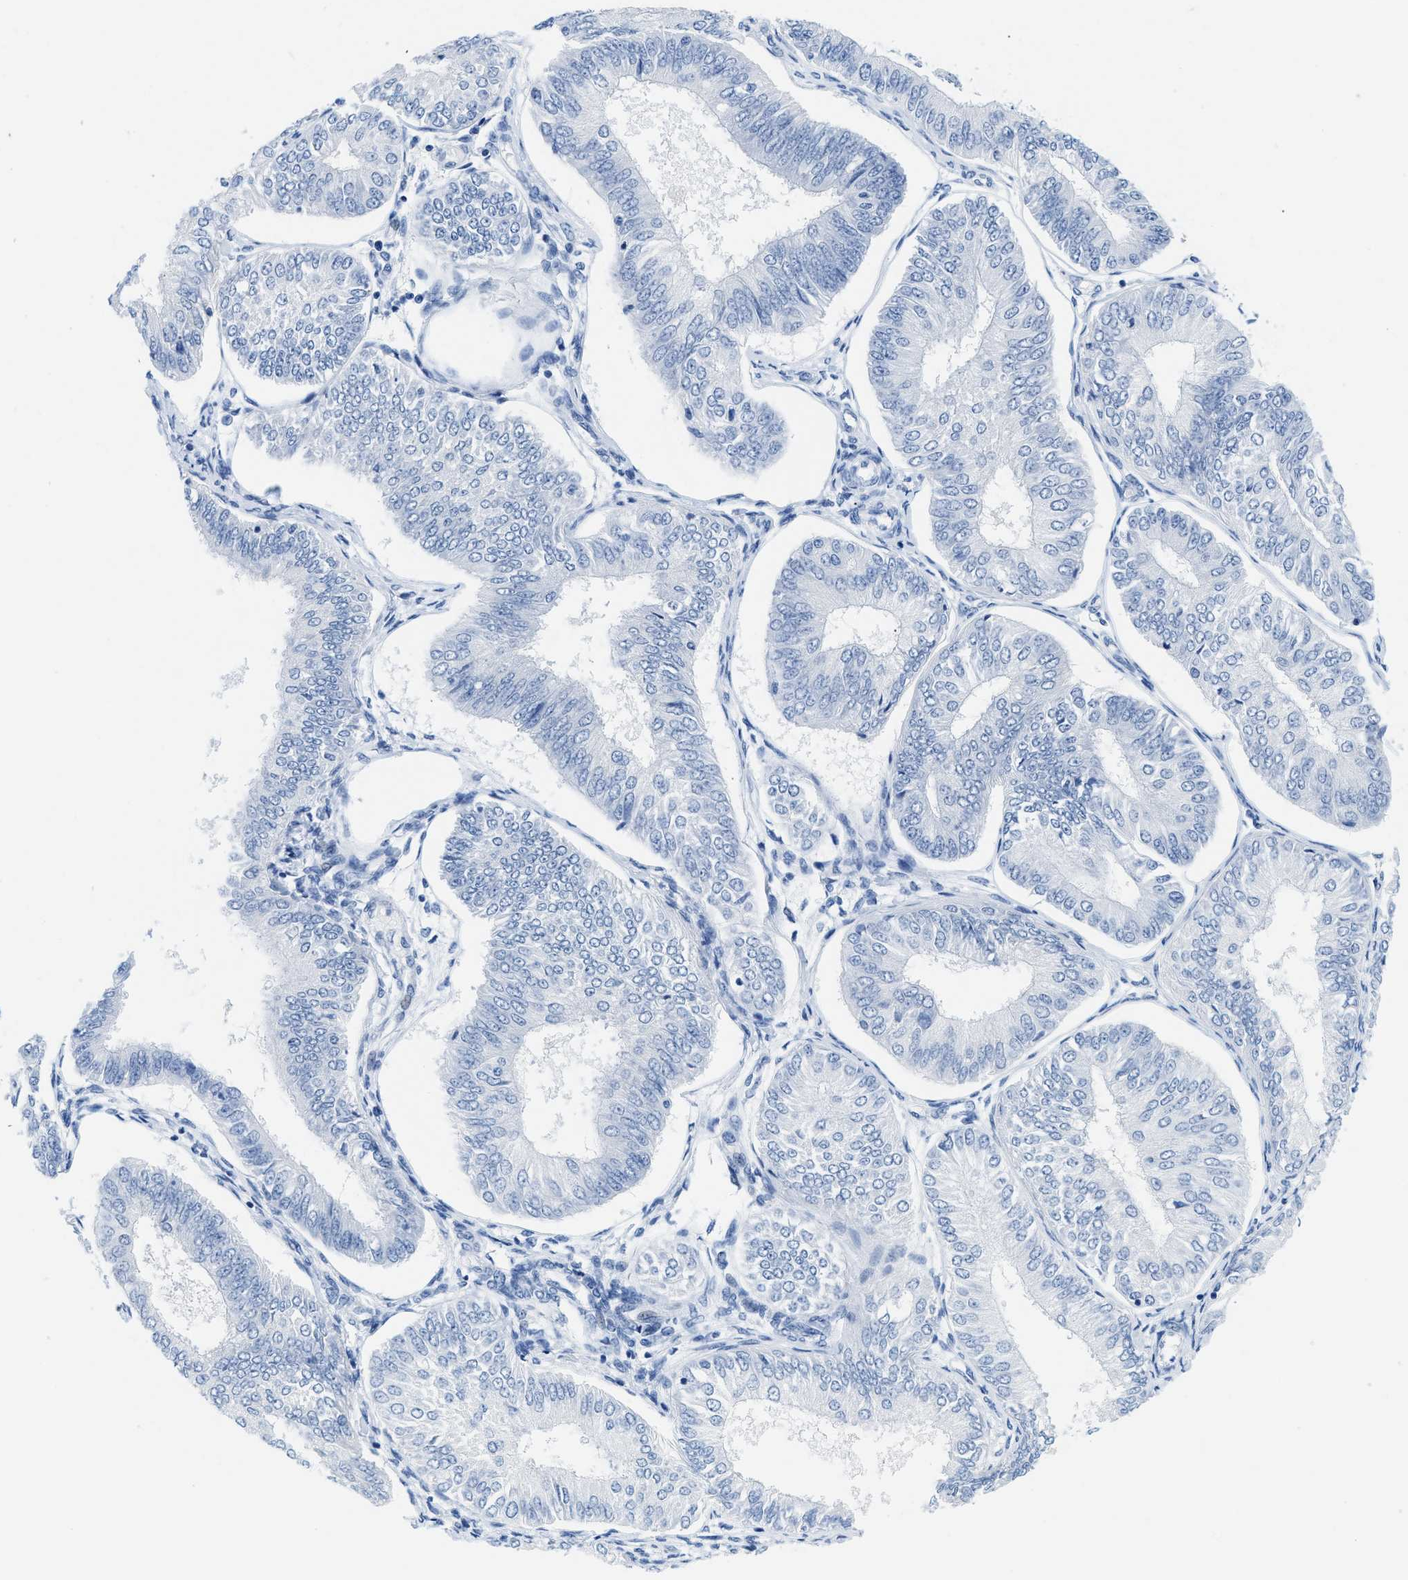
{"staining": {"intensity": "negative", "quantity": "none", "location": "none"}, "tissue": "endometrial cancer", "cell_type": "Tumor cells", "image_type": "cancer", "snomed": [{"axis": "morphology", "description": "Adenocarcinoma, NOS"}, {"axis": "topography", "description": "Endometrium"}], "caption": "A high-resolution micrograph shows immunohistochemistry staining of endometrial adenocarcinoma, which exhibits no significant staining in tumor cells. Brightfield microscopy of IHC stained with DAB (brown) and hematoxylin (blue), captured at high magnification.", "gene": "GSN", "patient": {"sex": "female", "age": 58}}